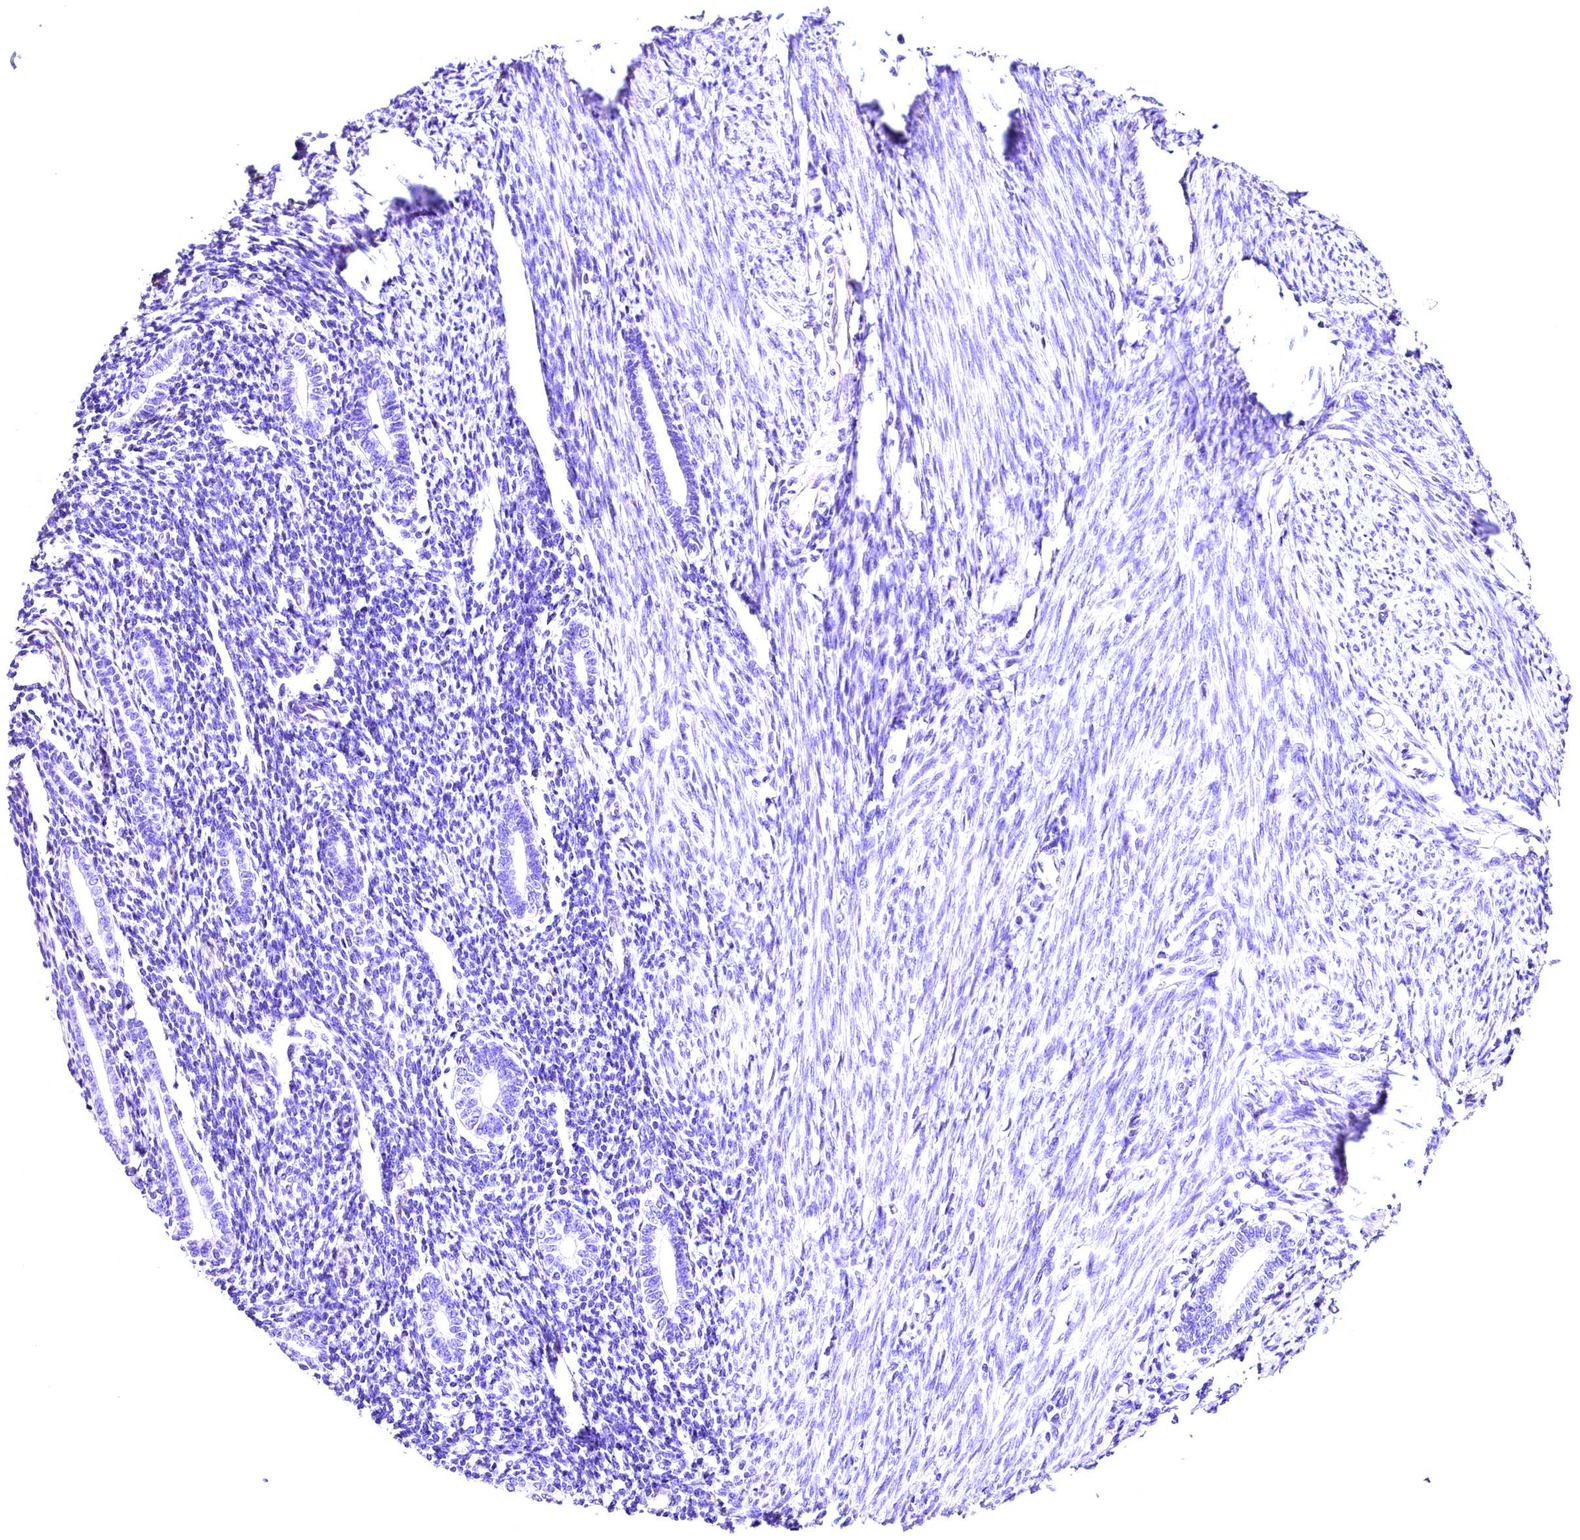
{"staining": {"intensity": "weak", "quantity": "<25%", "location": "cytoplasmic/membranous"}, "tissue": "endometrium", "cell_type": "Cells in endometrial stroma", "image_type": "normal", "snomed": [{"axis": "morphology", "description": "Normal tissue, NOS"}, {"axis": "topography", "description": "Endometrium"}], "caption": "Immunohistochemistry micrograph of normal endometrium: human endometrium stained with DAB demonstrates no significant protein staining in cells in endometrial stroma. Brightfield microscopy of IHC stained with DAB (3,3'-diaminobenzidine) (brown) and hematoxylin (blue), captured at high magnification.", "gene": "ACAA2", "patient": {"sex": "female", "age": 56}}